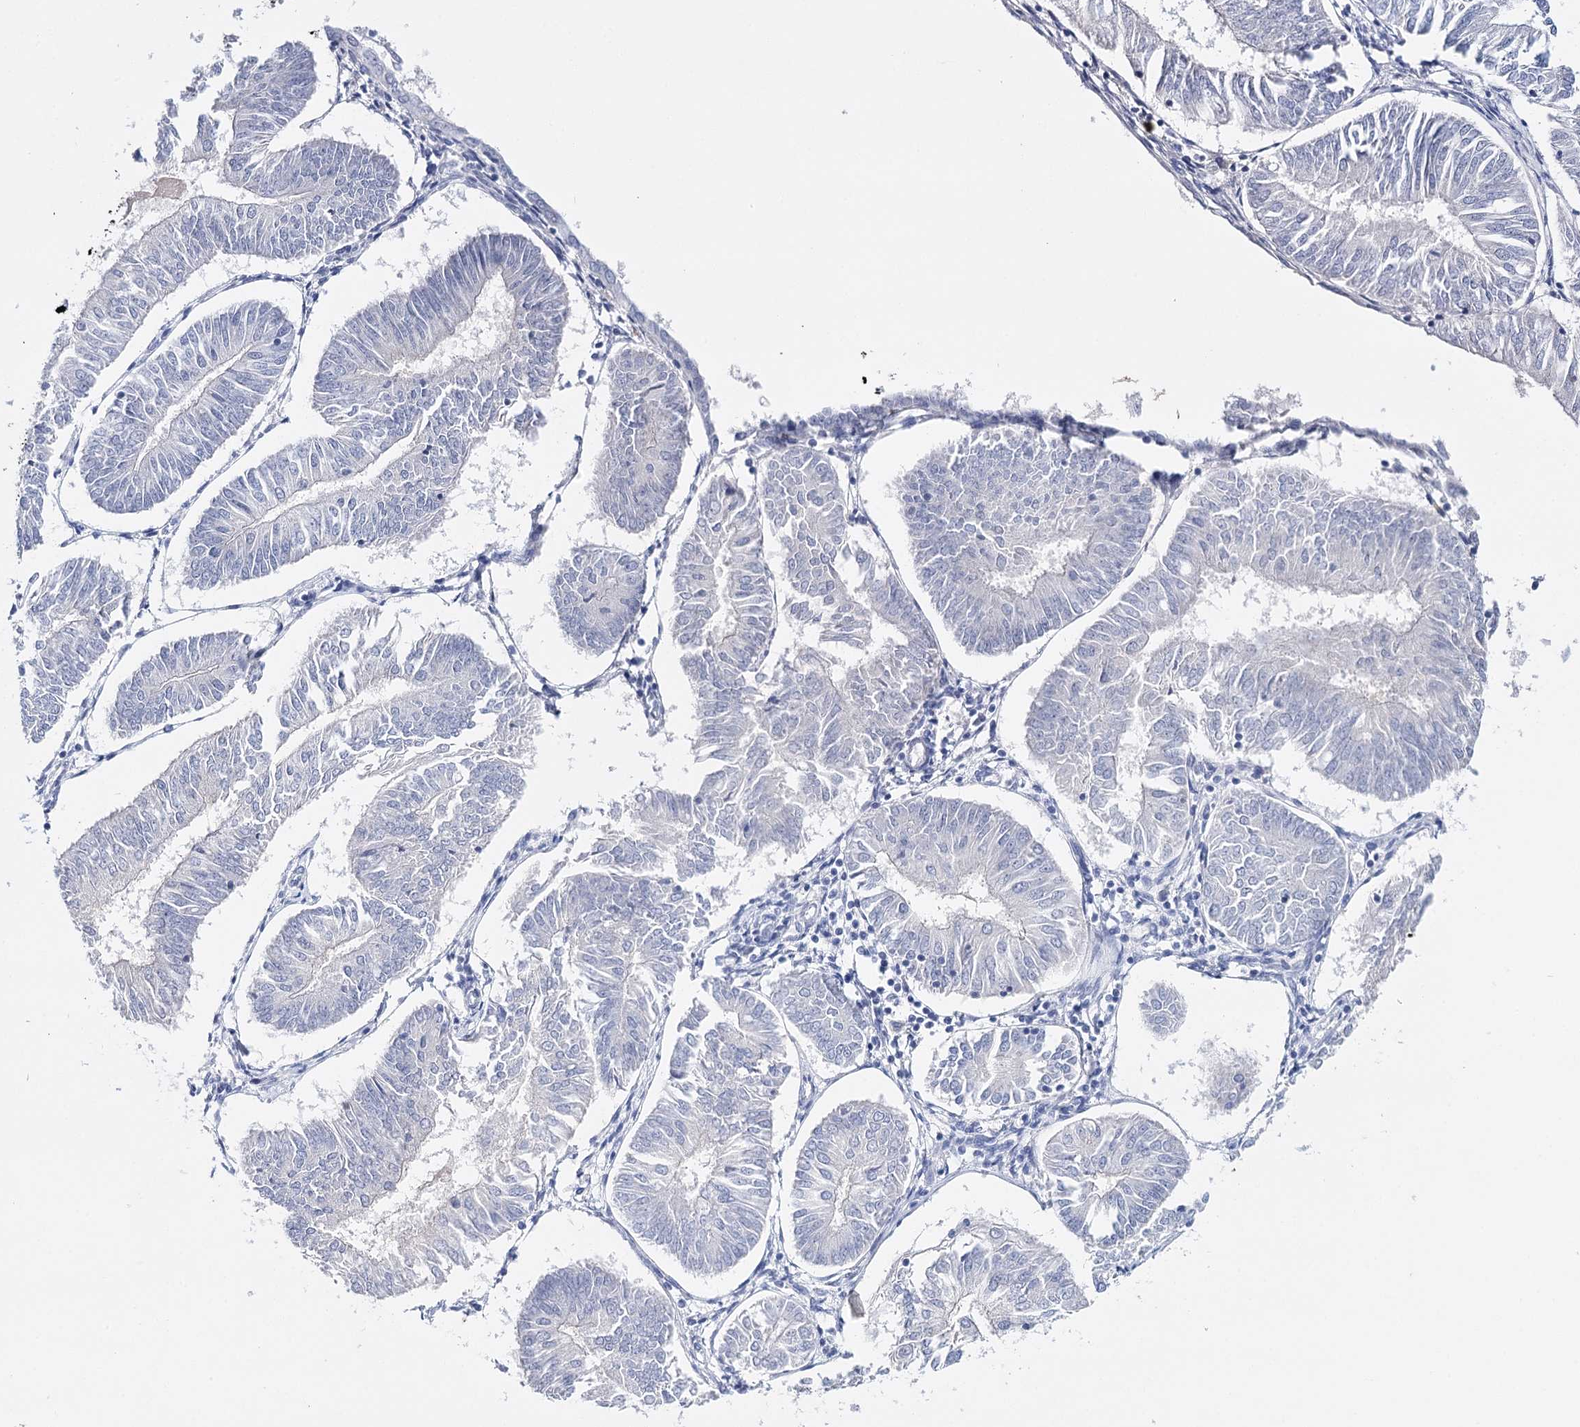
{"staining": {"intensity": "negative", "quantity": "none", "location": "none"}, "tissue": "endometrial cancer", "cell_type": "Tumor cells", "image_type": "cancer", "snomed": [{"axis": "morphology", "description": "Adenocarcinoma, NOS"}, {"axis": "topography", "description": "Endometrium"}], "caption": "The image shows no staining of tumor cells in endometrial cancer (adenocarcinoma).", "gene": "CEACAM8", "patient": {"sex": "female", "age": 58}}